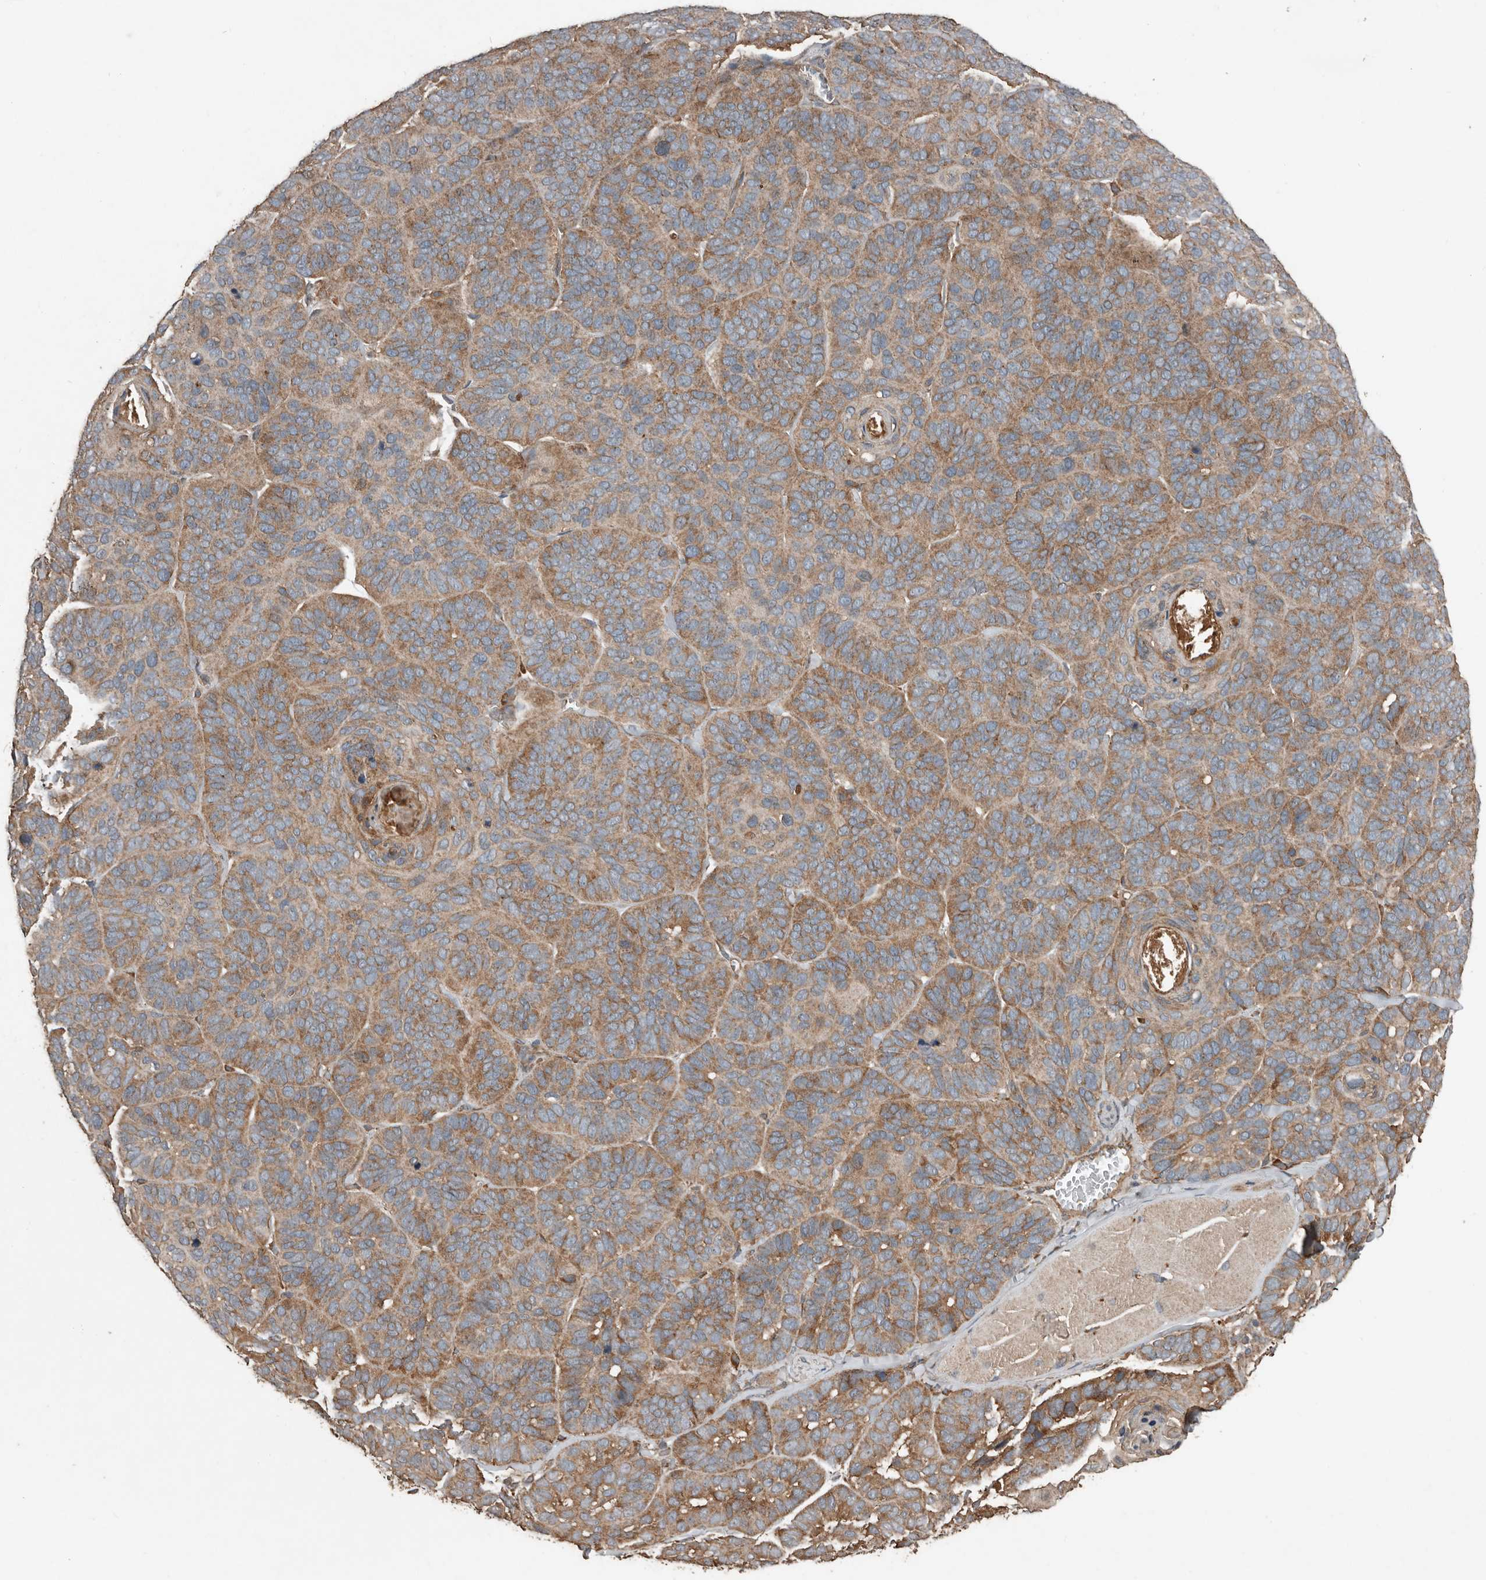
{"staining": {"intensity": "moderate", "quantity": ">75%", "location": "cytoplasmic/membranous"}, "tissue": "skin cancer", "cell_type": "Tumor cells", "image_type": "cancer", "snomed": [{"axis": "morphology", "description": "Basal cell carcinoma"}, {"axis": "topography", "description": "Skin"}], "caption": "Protein staining reveals moderate cytoplasmic/membranous staining in approximately >75% of tumor cells in skin cancer.", "gene": "RNF207", "patient": {"sex": "male", "age": 62}}